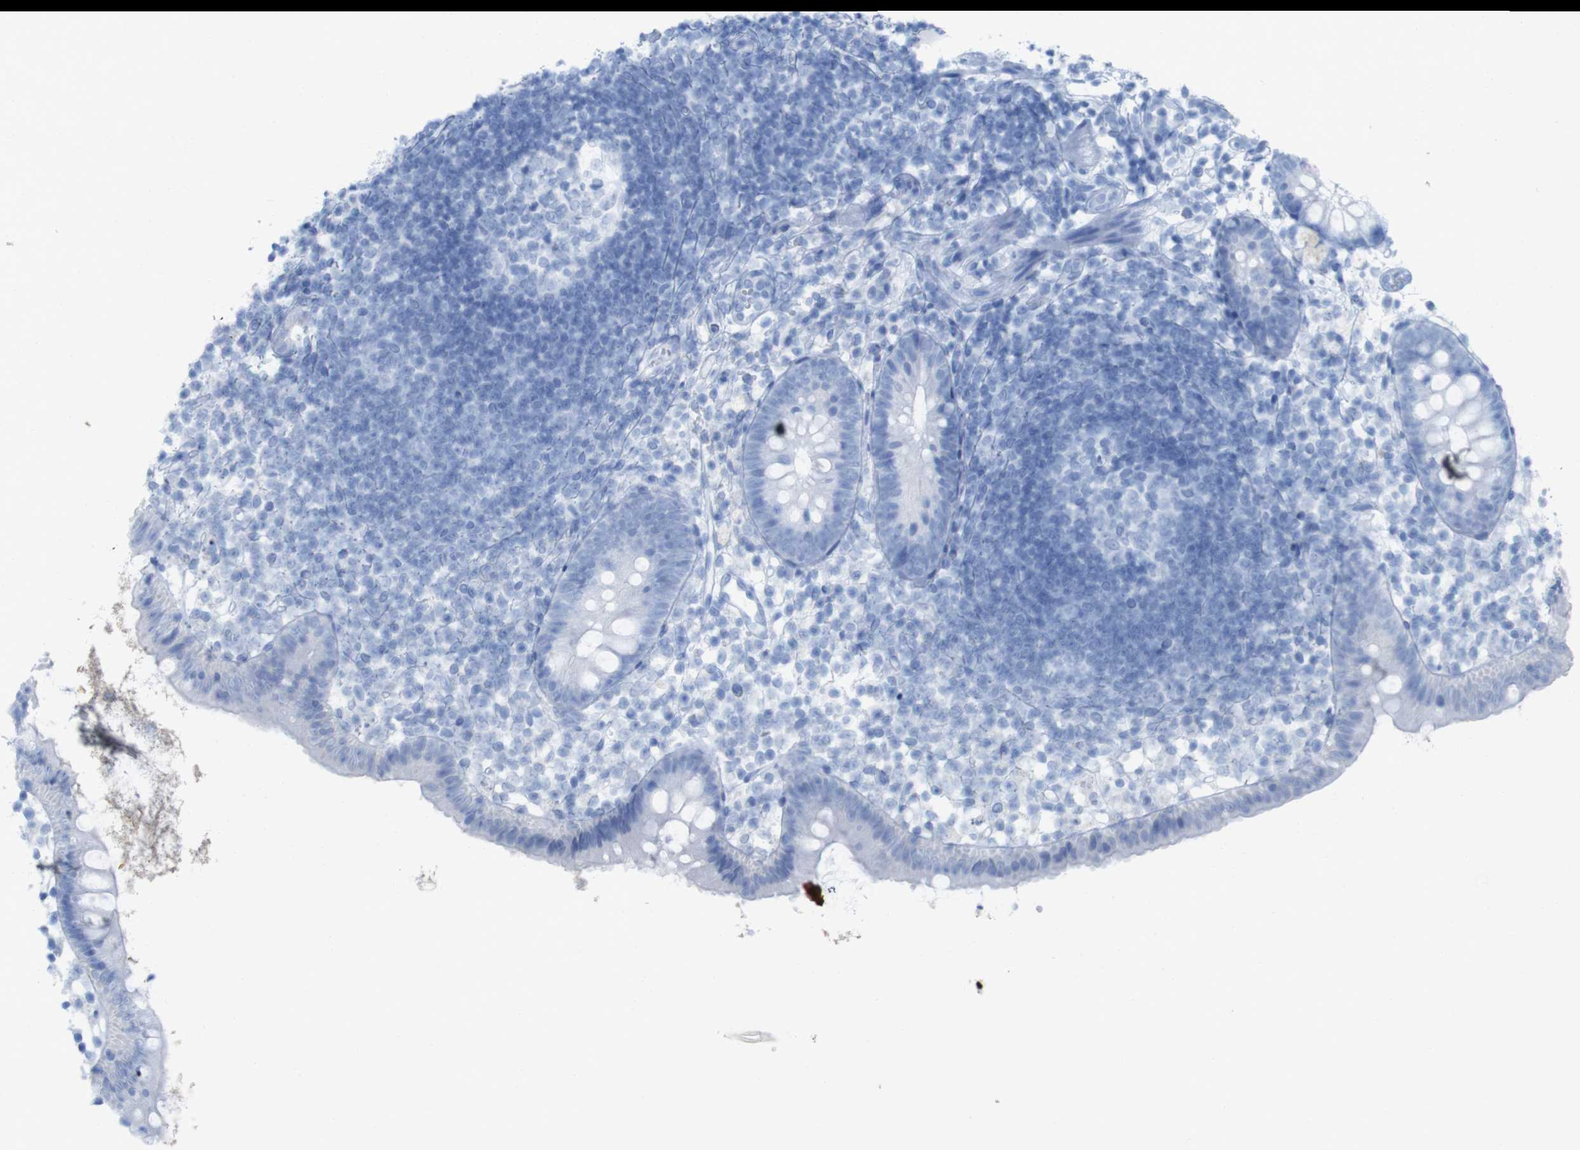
{"staining": {"intensity": "negative", "quantity": "none", "location": "none"}, "tissue": "appendix", "cell_type": "Glandular cells", "image_type": "normal", "snomed": [{"axis": "morphology", "description": "Normal tissue, NOS"}, {"axis": "topography", "description": "Appendix"}], "caption": "The immunohistochemistry (IHC) micrograph has no significant expression in glandular cells of appendix. Brightfield microscopy of immunohistochemistry stained with DAB (3,3'-diaminobenzidine) (brown) and hematoxylin (blue), captured at high magnification.", "gene": "MYH7", "patient": {"sex": "female", "age": 20}}